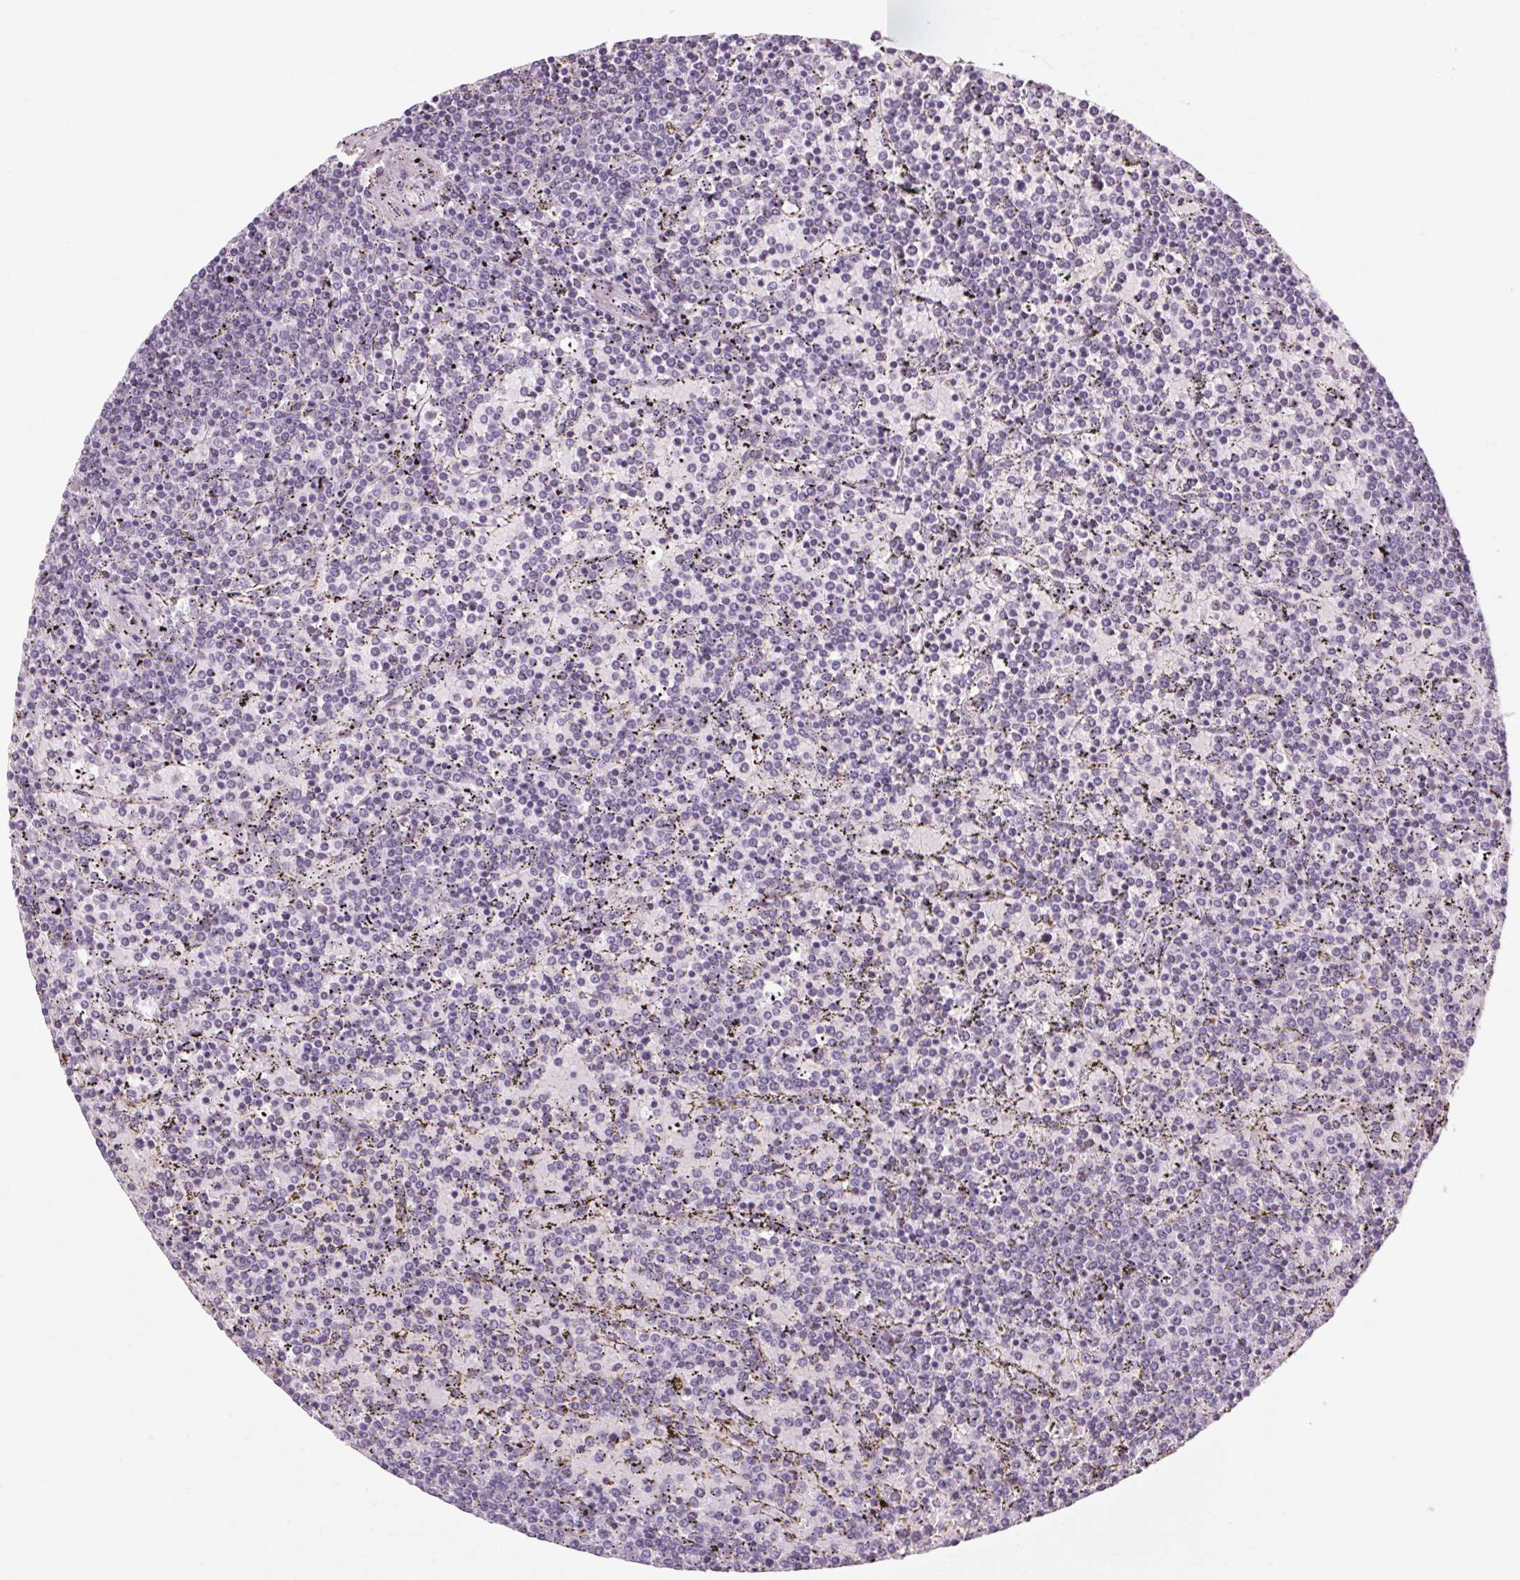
{"staining": {"intensity": "negative", "quantity": "none", "location": "none"}, "tissue": "lymphoma", "cell_type": "Tumor cells", "image_type": "cancer", "snomed": [{"axis": "morphology", "description": "Malignant lymphoma, non-Hodgkin's type, Low grade"}, {"axis": "topography", "description": "Spleen"}], "caption": "This is a micrograph of immunohistochemistry staining of lymphoma, which shows no positivity in tumor cells.", "gene": "KLHL40", "patient": {"sex": "female", "age": 77}}